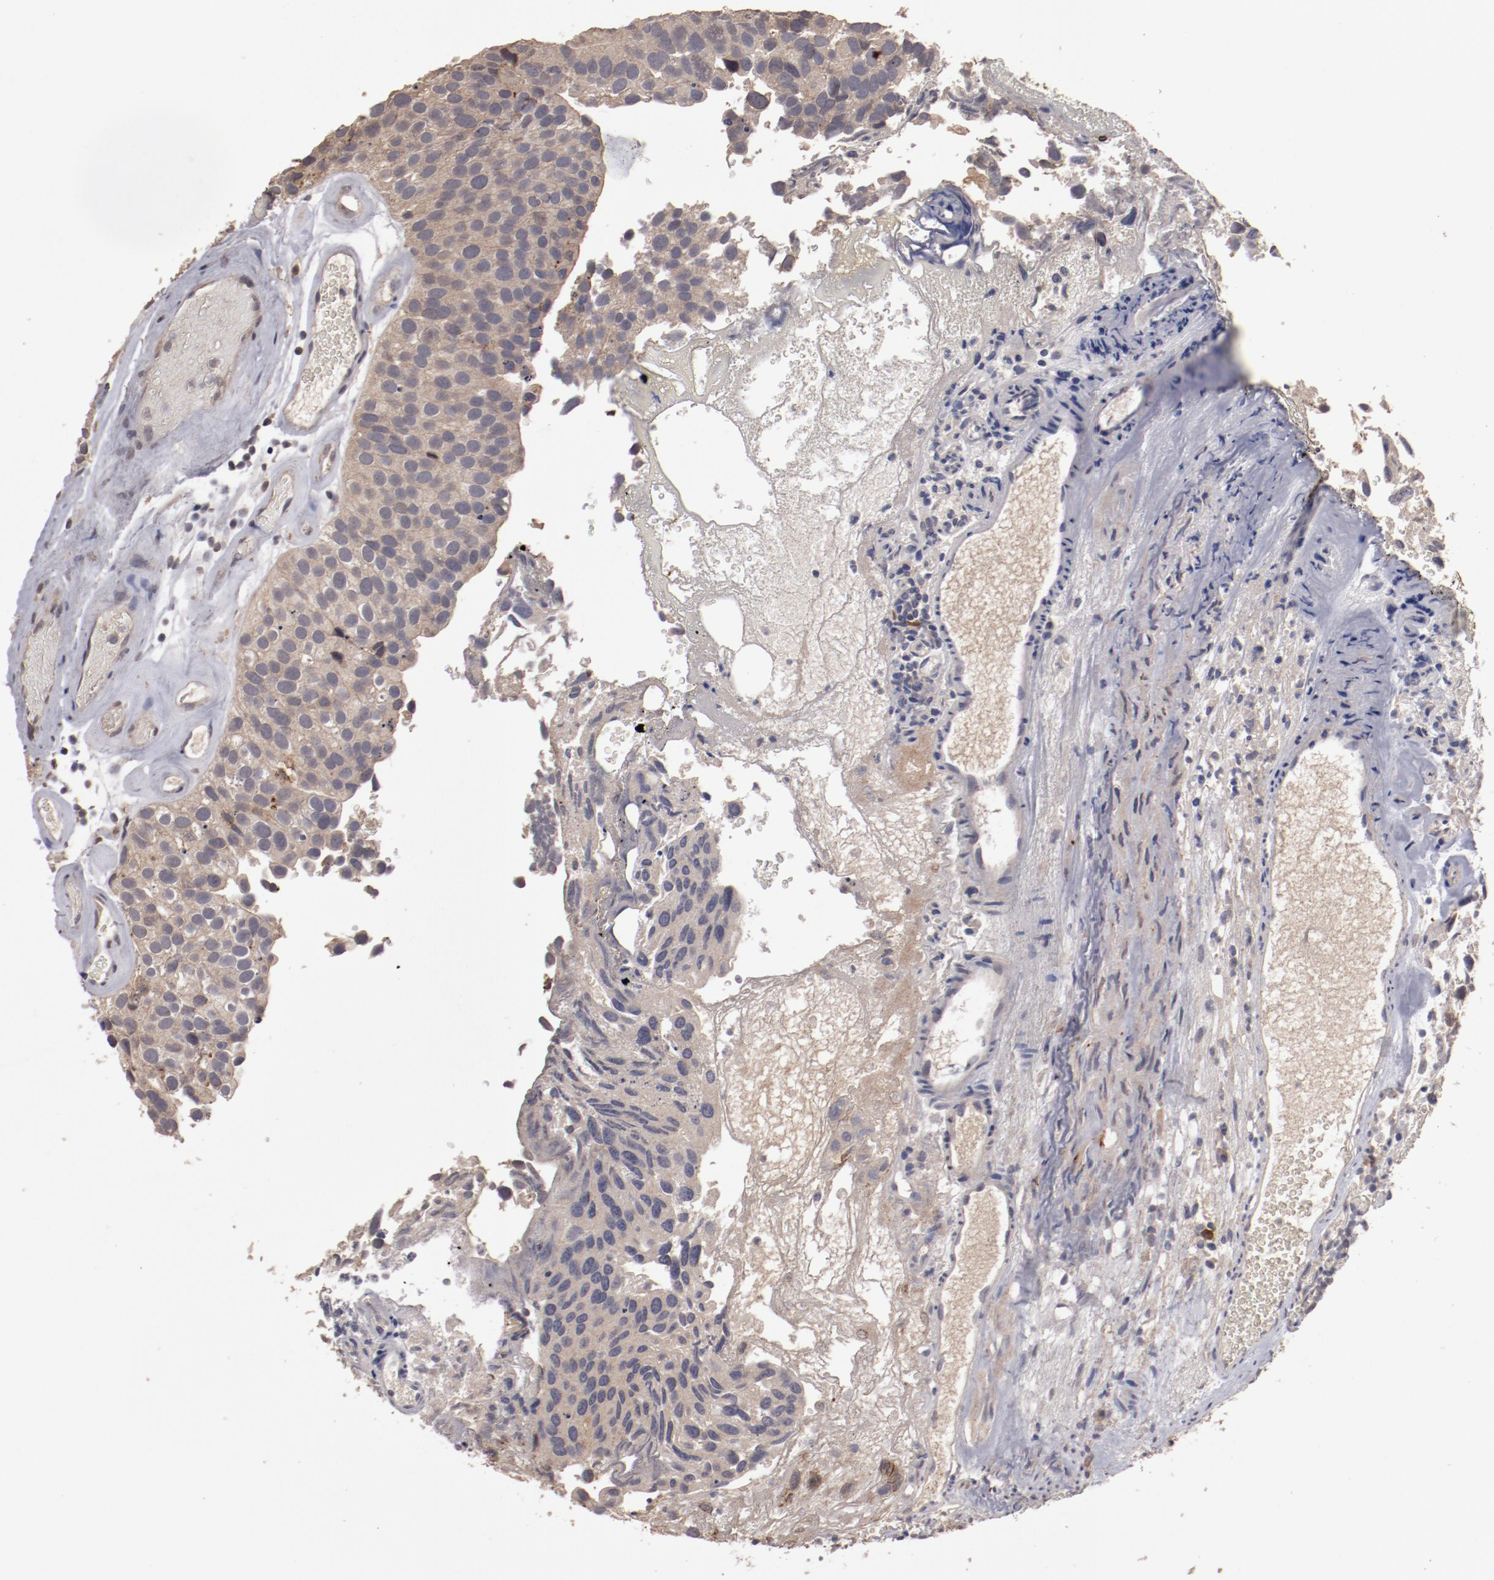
{"staining": {"intensity": "moderate", "quantity": ">75%", "location": "cytoplasmic/membranous"}, "tissue": "urothelial cancer", "cell_type": "Tumor cells", "image_type": "cancer", "snomed": [{"axis": "morphology", "description": "Urothelial carcinoma, High grade"}, {"axis": "topography", "description": "Urinary bladder"}], "caption": "This is a photomicrograph of immunohistochemistry staining of urothelial carcinoma (high-grade), which shows moderate expression in the cytoplasmic/membranous of tumor cells.", "gene": "LRRC75B", "patient": {"sex": "male", "age": 72}}